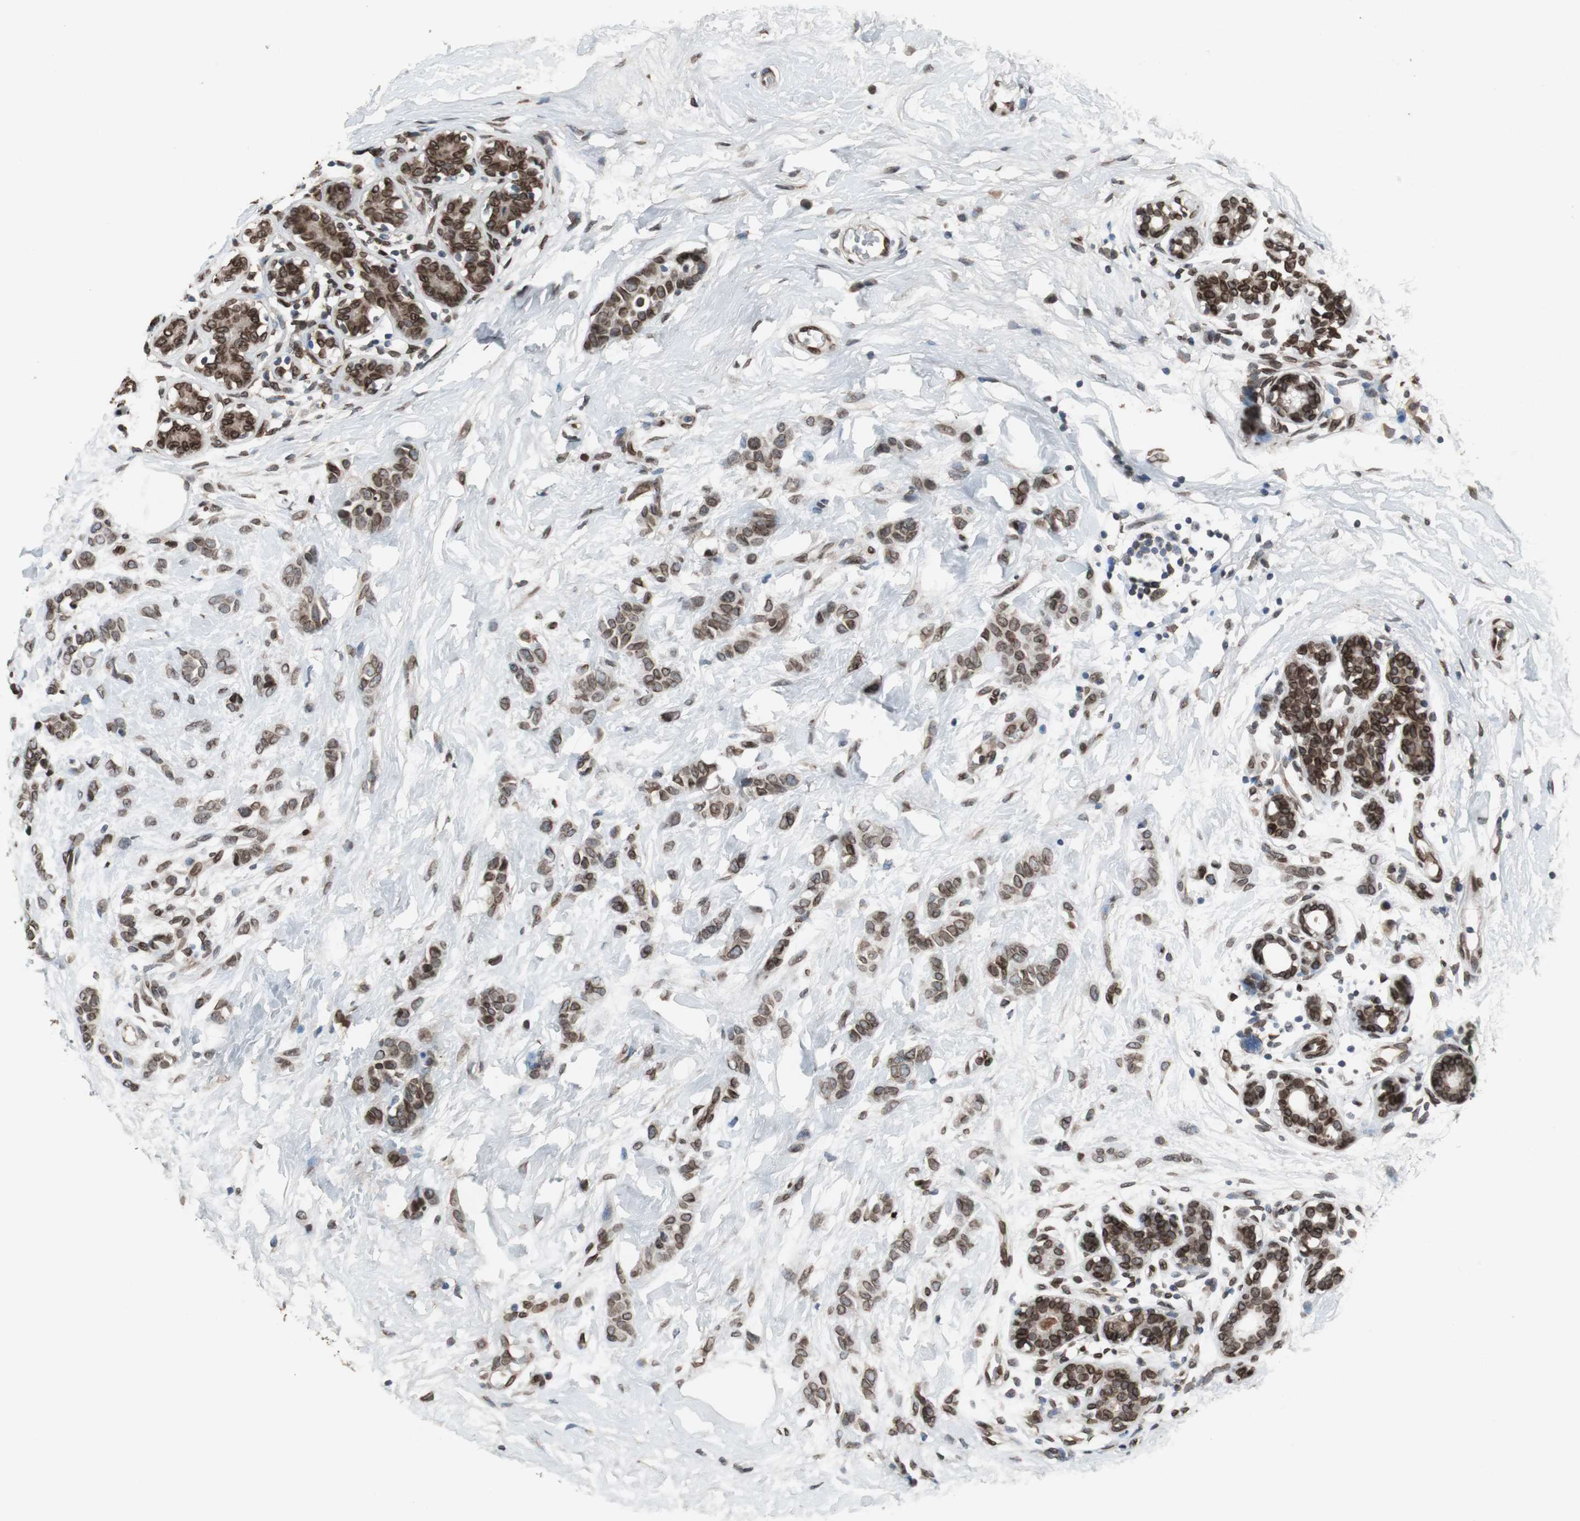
{"staining": {"intensity": "strong", "quantity": ">75%", "location": "cytoplasmic/membranous,nuclear"}, "tissue": "breast cancer", "cell_type": "Tumor cells", "image_type": "cancer", "snomed": [{"axis": "morphology", "description": "Lobular carcinoma, in situ"}, {"axis": "morphology", "description": "Lobular carcinoma"}, {"axis": "topography", "description": "Breast"}], "caption": "Brown immunohistochemical staining in breast cancer displays strong cytoplasmic/membranous and nuclear staining in about >75% of tumor cells. (DAB (3,3'-diaminobenzidine) IHC with brightfield microscopy, high magnification).", "gene": "LMNA", "patient": {"sex": "female", "age": 41}}